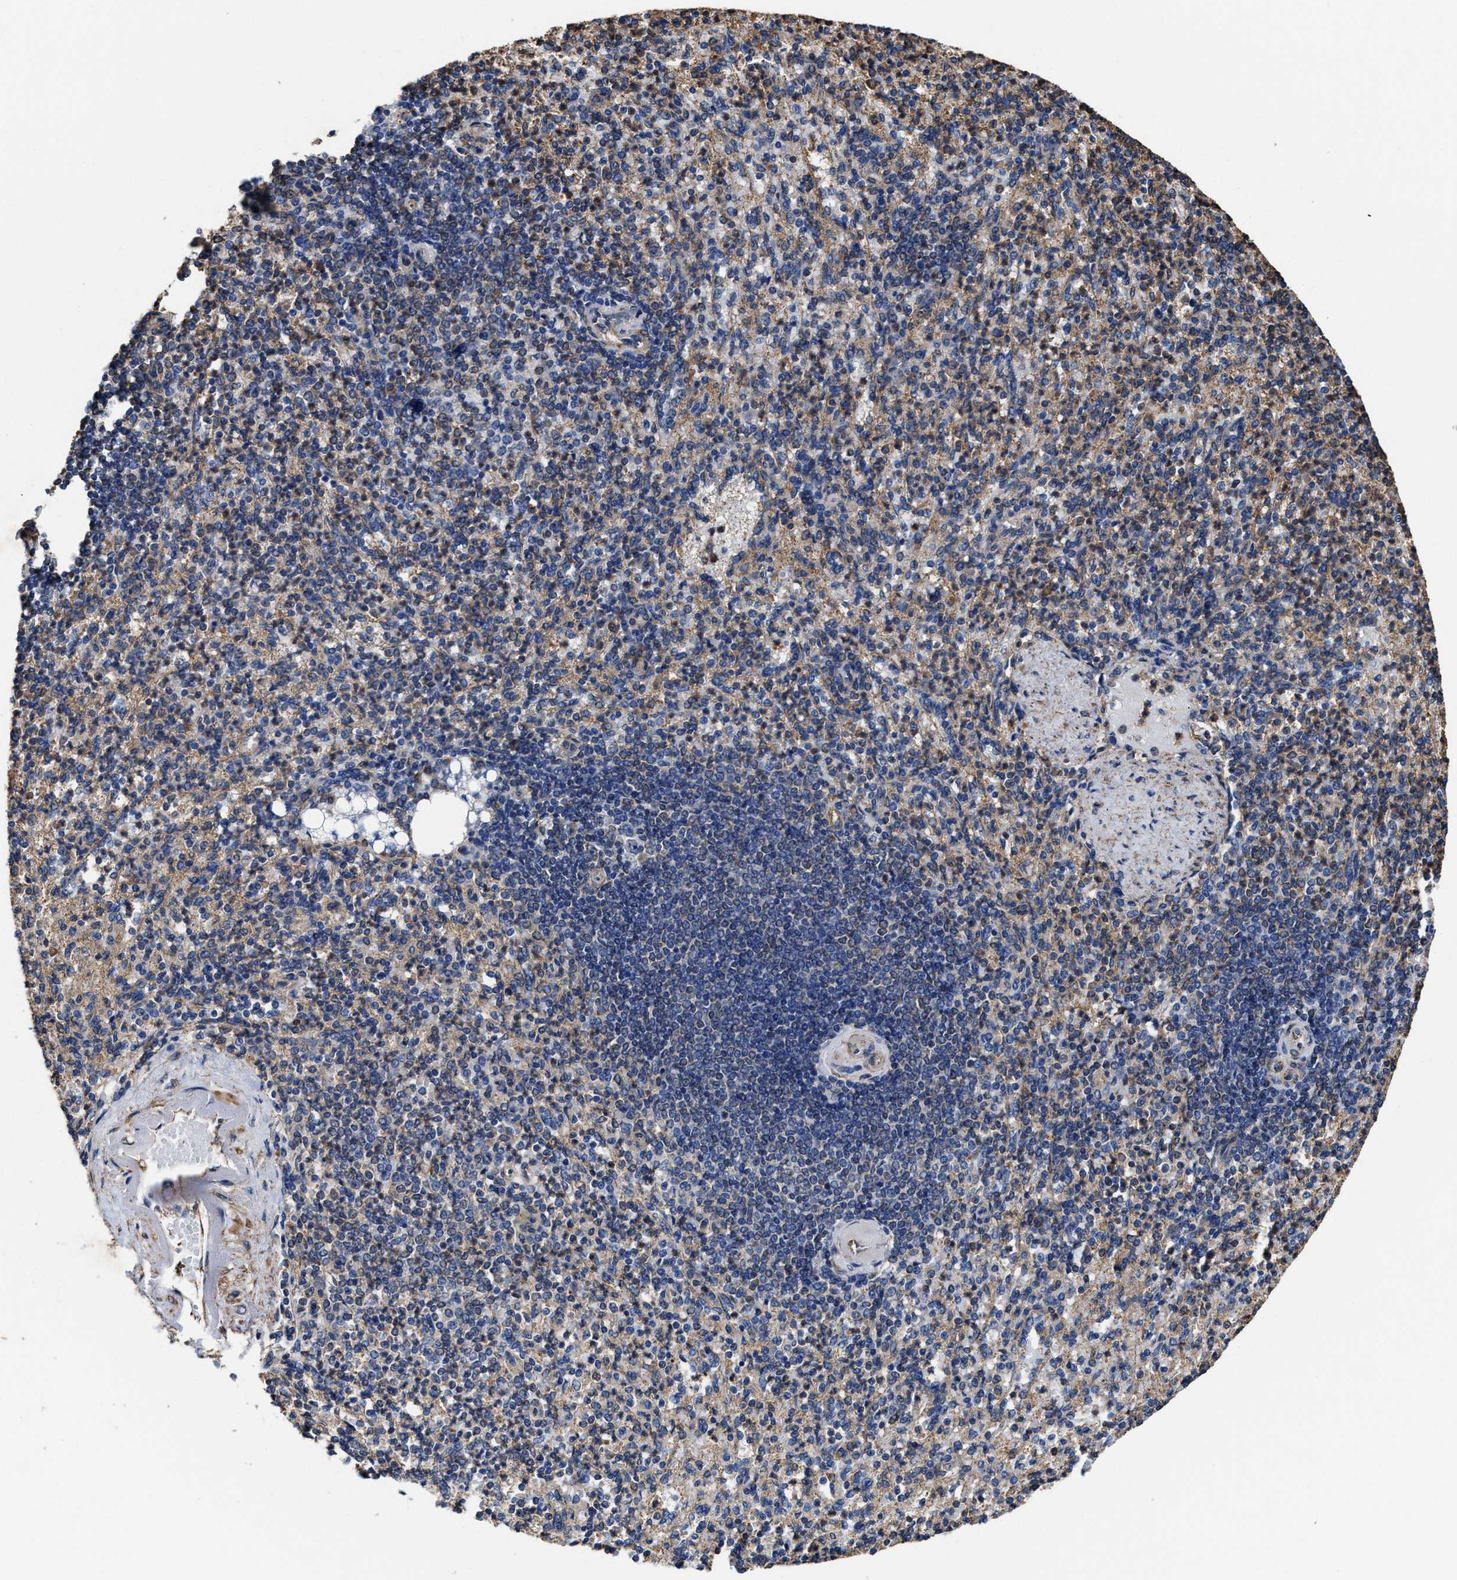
{"staining": {"intensity": "moderate", "quantity": "25%-75%", "location": "cytoplasmic/membranous"}, "tissue": "spleen", "cell_type": "Cells in red pulp", "image_type": "normal", "snomed": [{"axis": "morphology", "description": "Normal tissue, NOS"}, {"axis": "topography", "description": "Spleen"}], "caption": "Moderate cytoplasmic/membranous positivity is appreciated in about 25%-75% of cells in red pulp in benign spleen.", "gene": "SFXN4", "patient": {"sex": "female", "age": 74}}